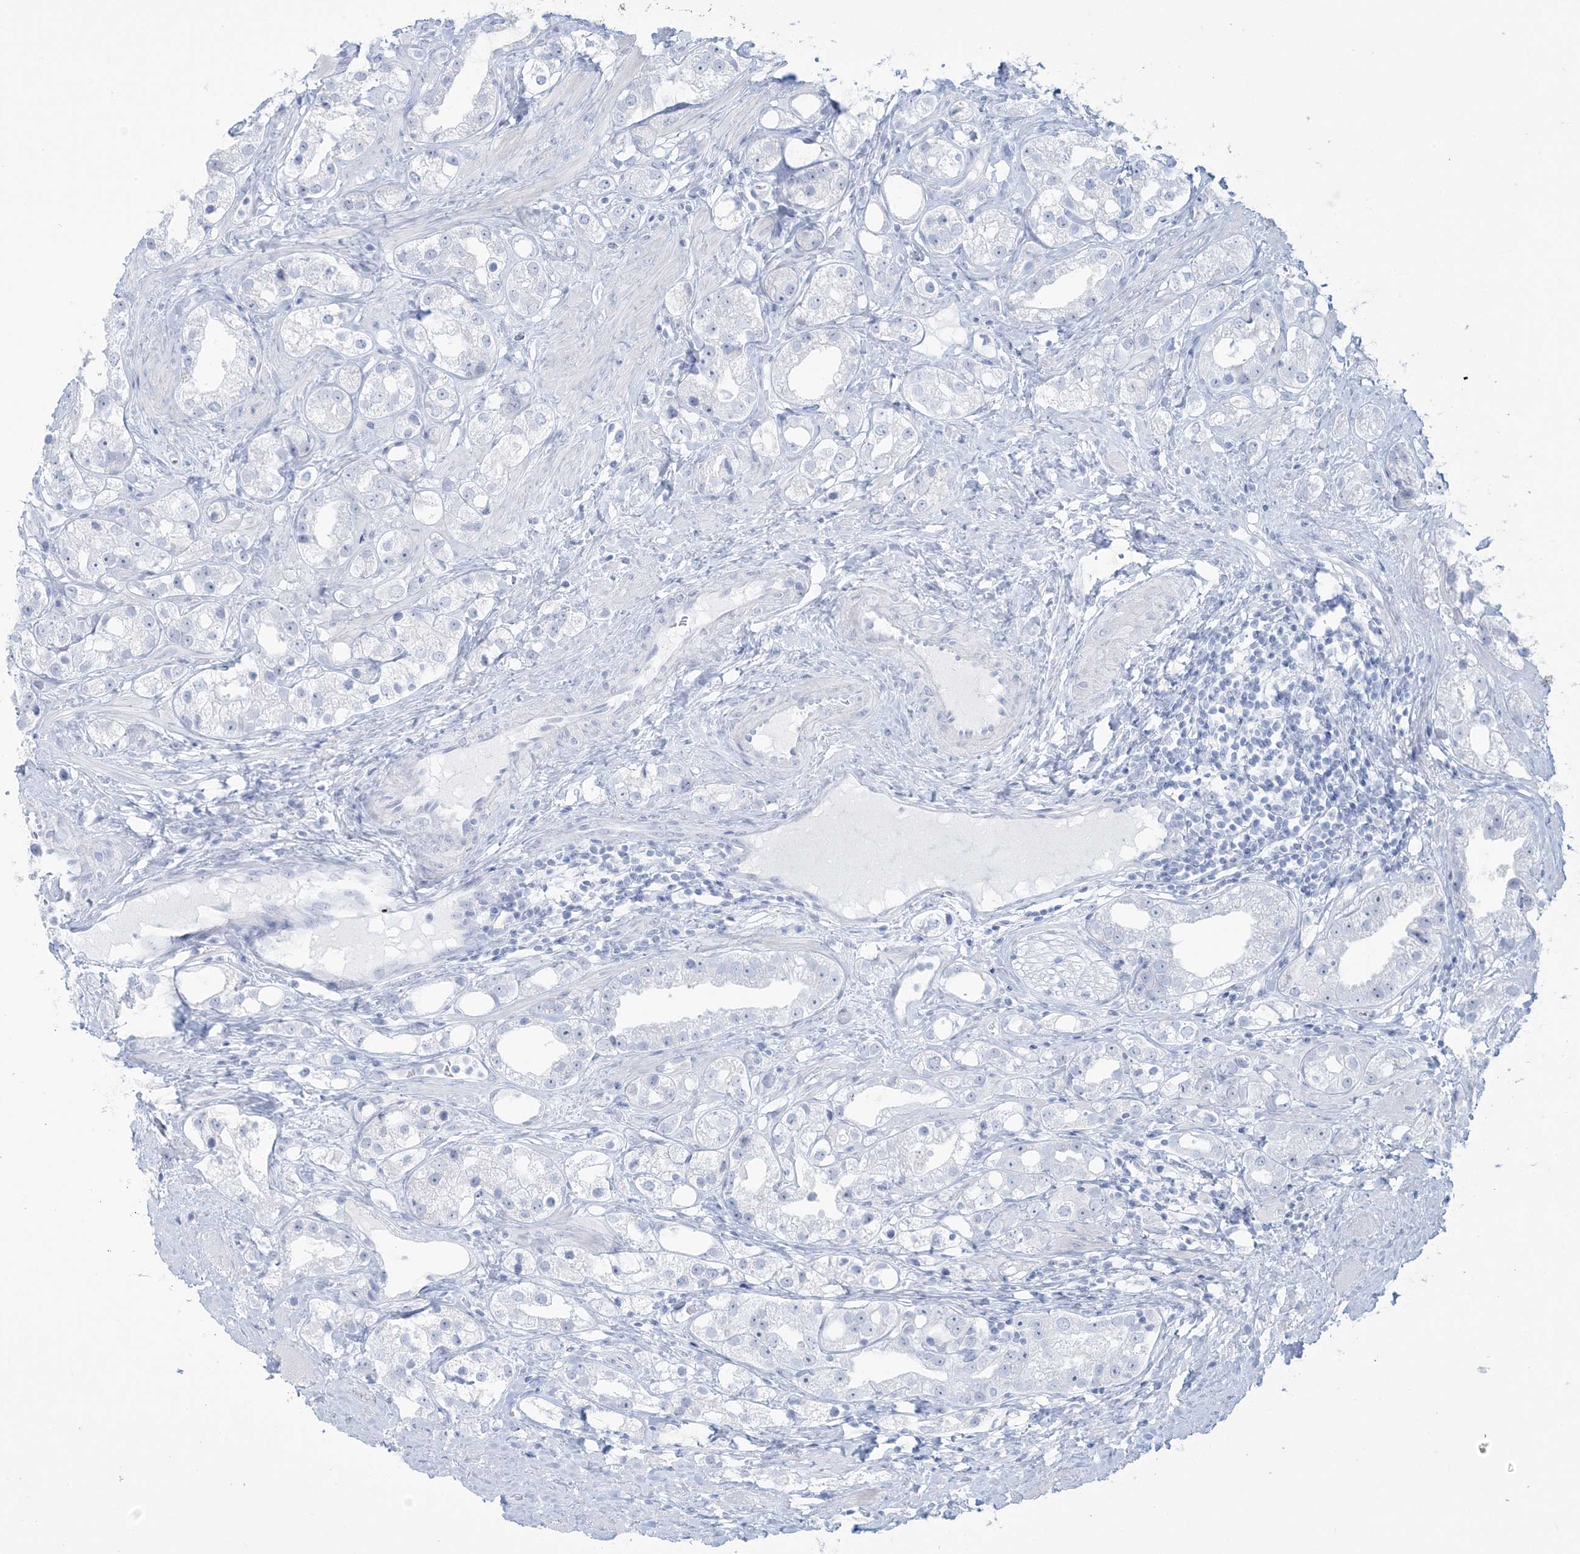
{"staining": {"intensity": "negative", "quantity": "none", "location": "none"}, "tissue": "prostate cancer", "cell_type": "Tumor cells", "image_type": "cancer", "snomed": [{"axis": "morphology", "description": "Adenocarcinoma, NOS"}, {"axis": "topography", "description": "Prostate"}], "caption": "Immunohistochemical staining of prostate adenocarcinoma demonstrates no significant staining in tumor cells.", "gene": "AGXT", "patient": {"sex": "male", "age": 79}}